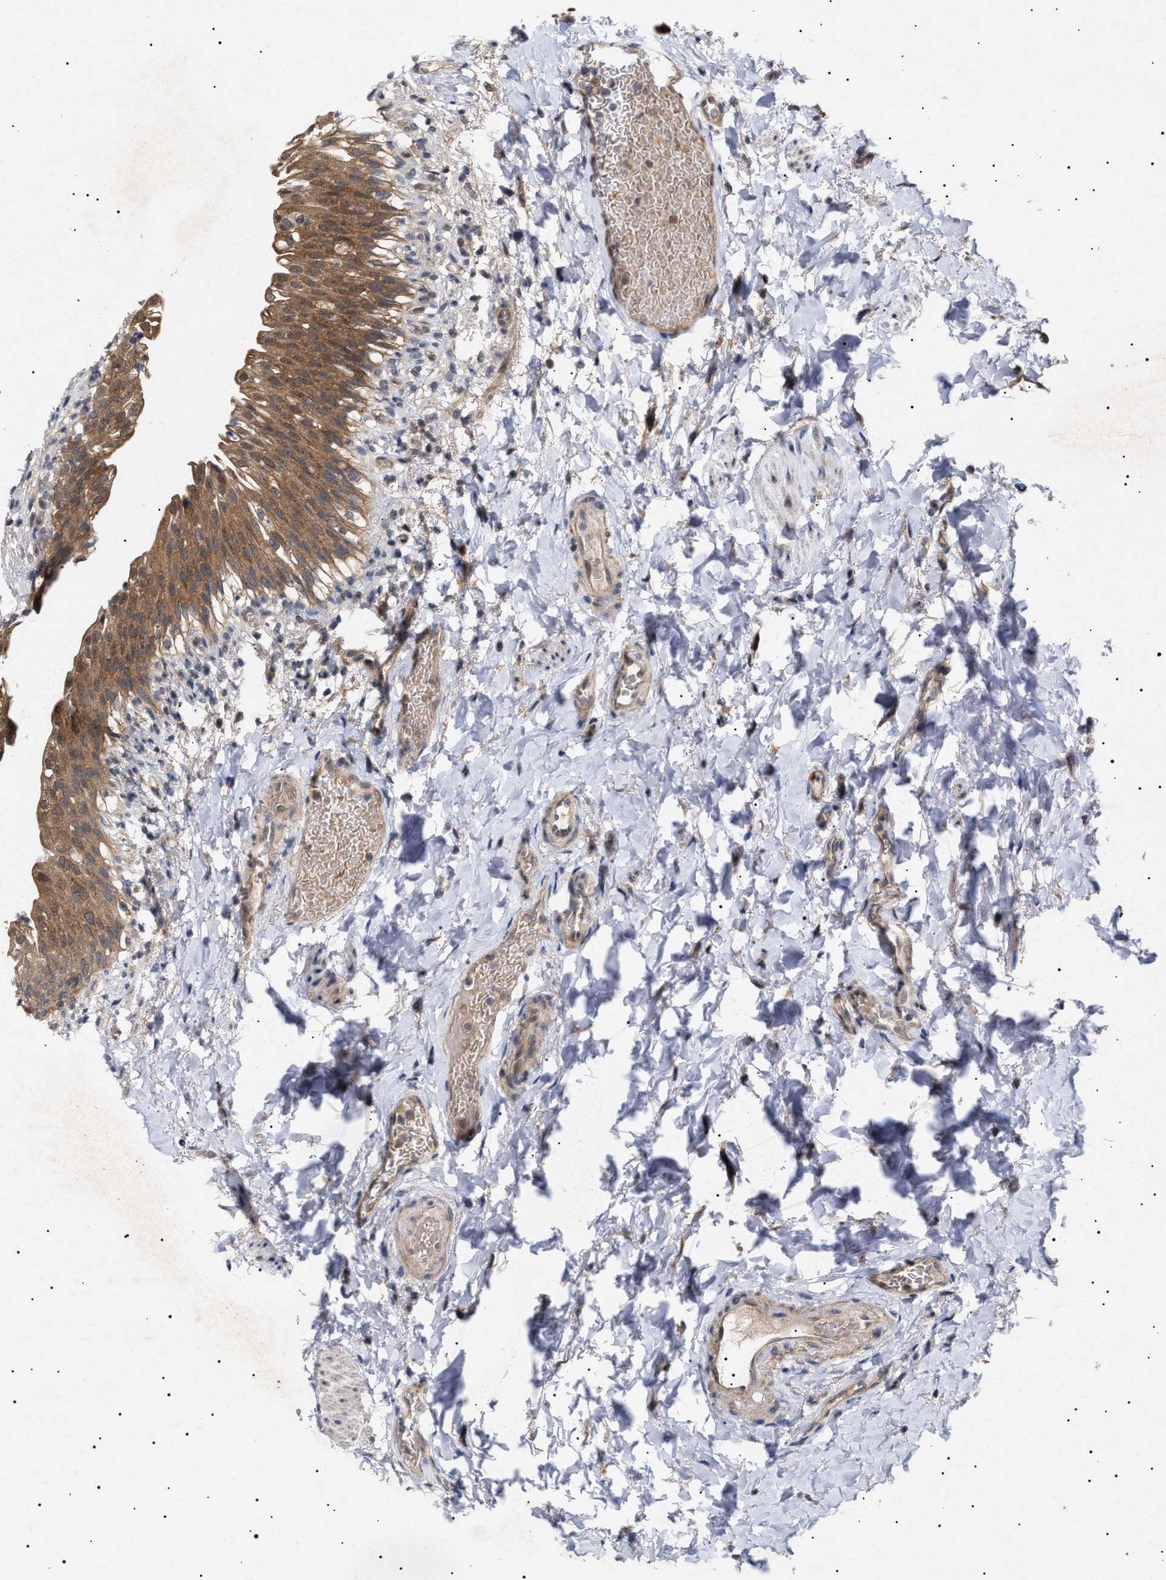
{"staining": {"intensity": "strong", "quantity": ">75%", "location": "cytoplasmic/membranous"}, "tissue": "urinary bladder", "cell_type": "Urothelial cells", "image_type": "normal", "snomed": [{"axis": "morphology", "description": "Normal tissue, NOS"}, {"axis": "topography", "description": "Urinary bladder"}], "caption": "Urinary bladder stained for a protein reveals strong cytoplasmic/membranous positivity in urothelial cells.", "gene": "NPLOC4", "patient": {"sex": "female", "age": 60}}